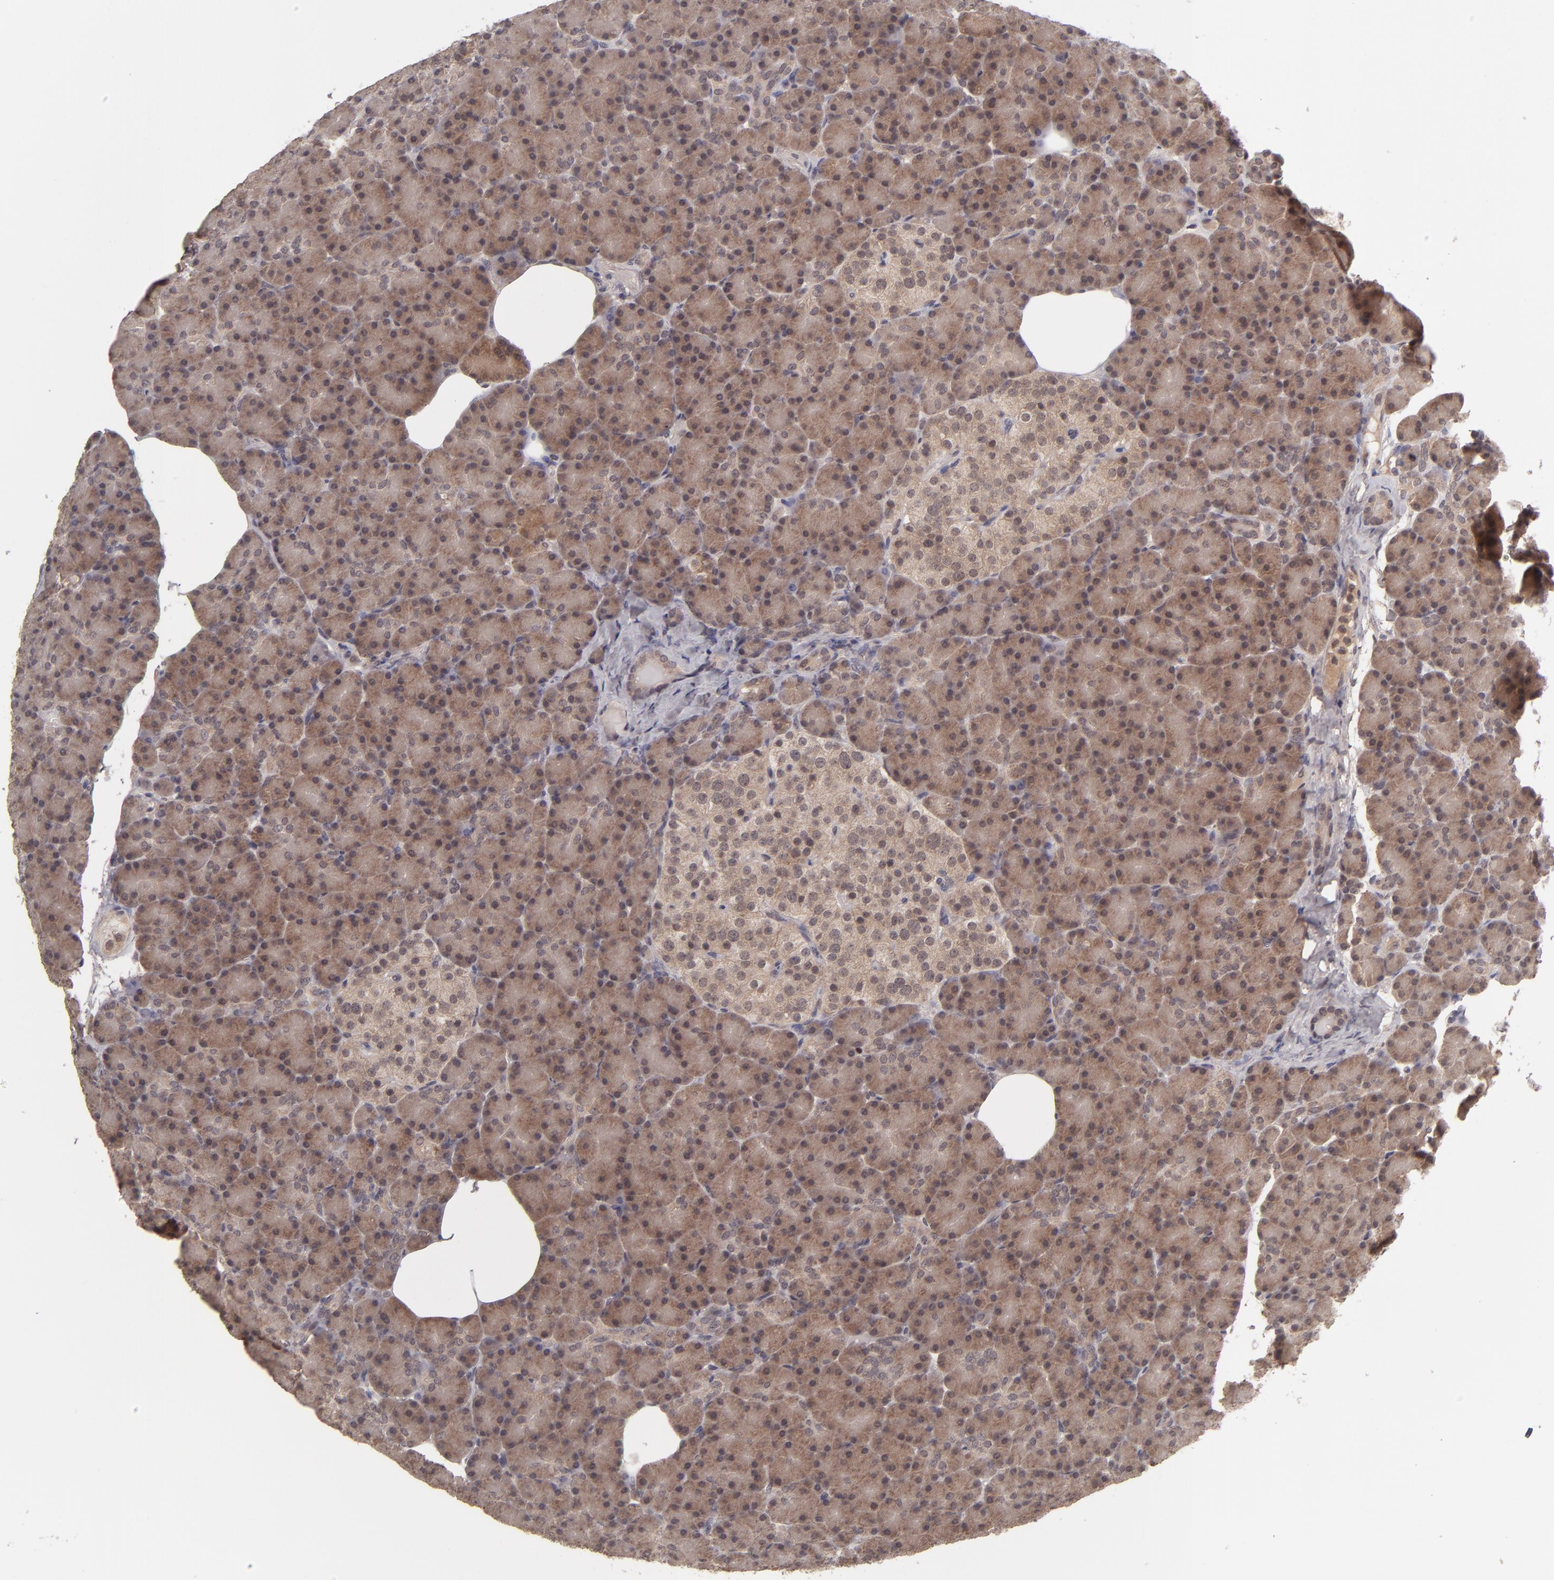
{"staining": {"intensity": "moderate", "quantity": ">75%", "location": "cytoplasmic/membranous"}, "tissue": "pancreas", "cell_type": "Exocrine glandular cells", "image_type": "normal", "snomed": [{"axis": "morphology", "description": "Normal tissue, NOS"}, {"axis": "topography", "description": "Pancreas"}], "caption": "Immunohistochemical staining of normal human pancreas displays >75% levels of moderate cytoplasmic/membranous protein staining in approximately >75% of exocrine glandular cells.", "gene": "TYMS", "patient": {"sex": "female", "age": 43}}